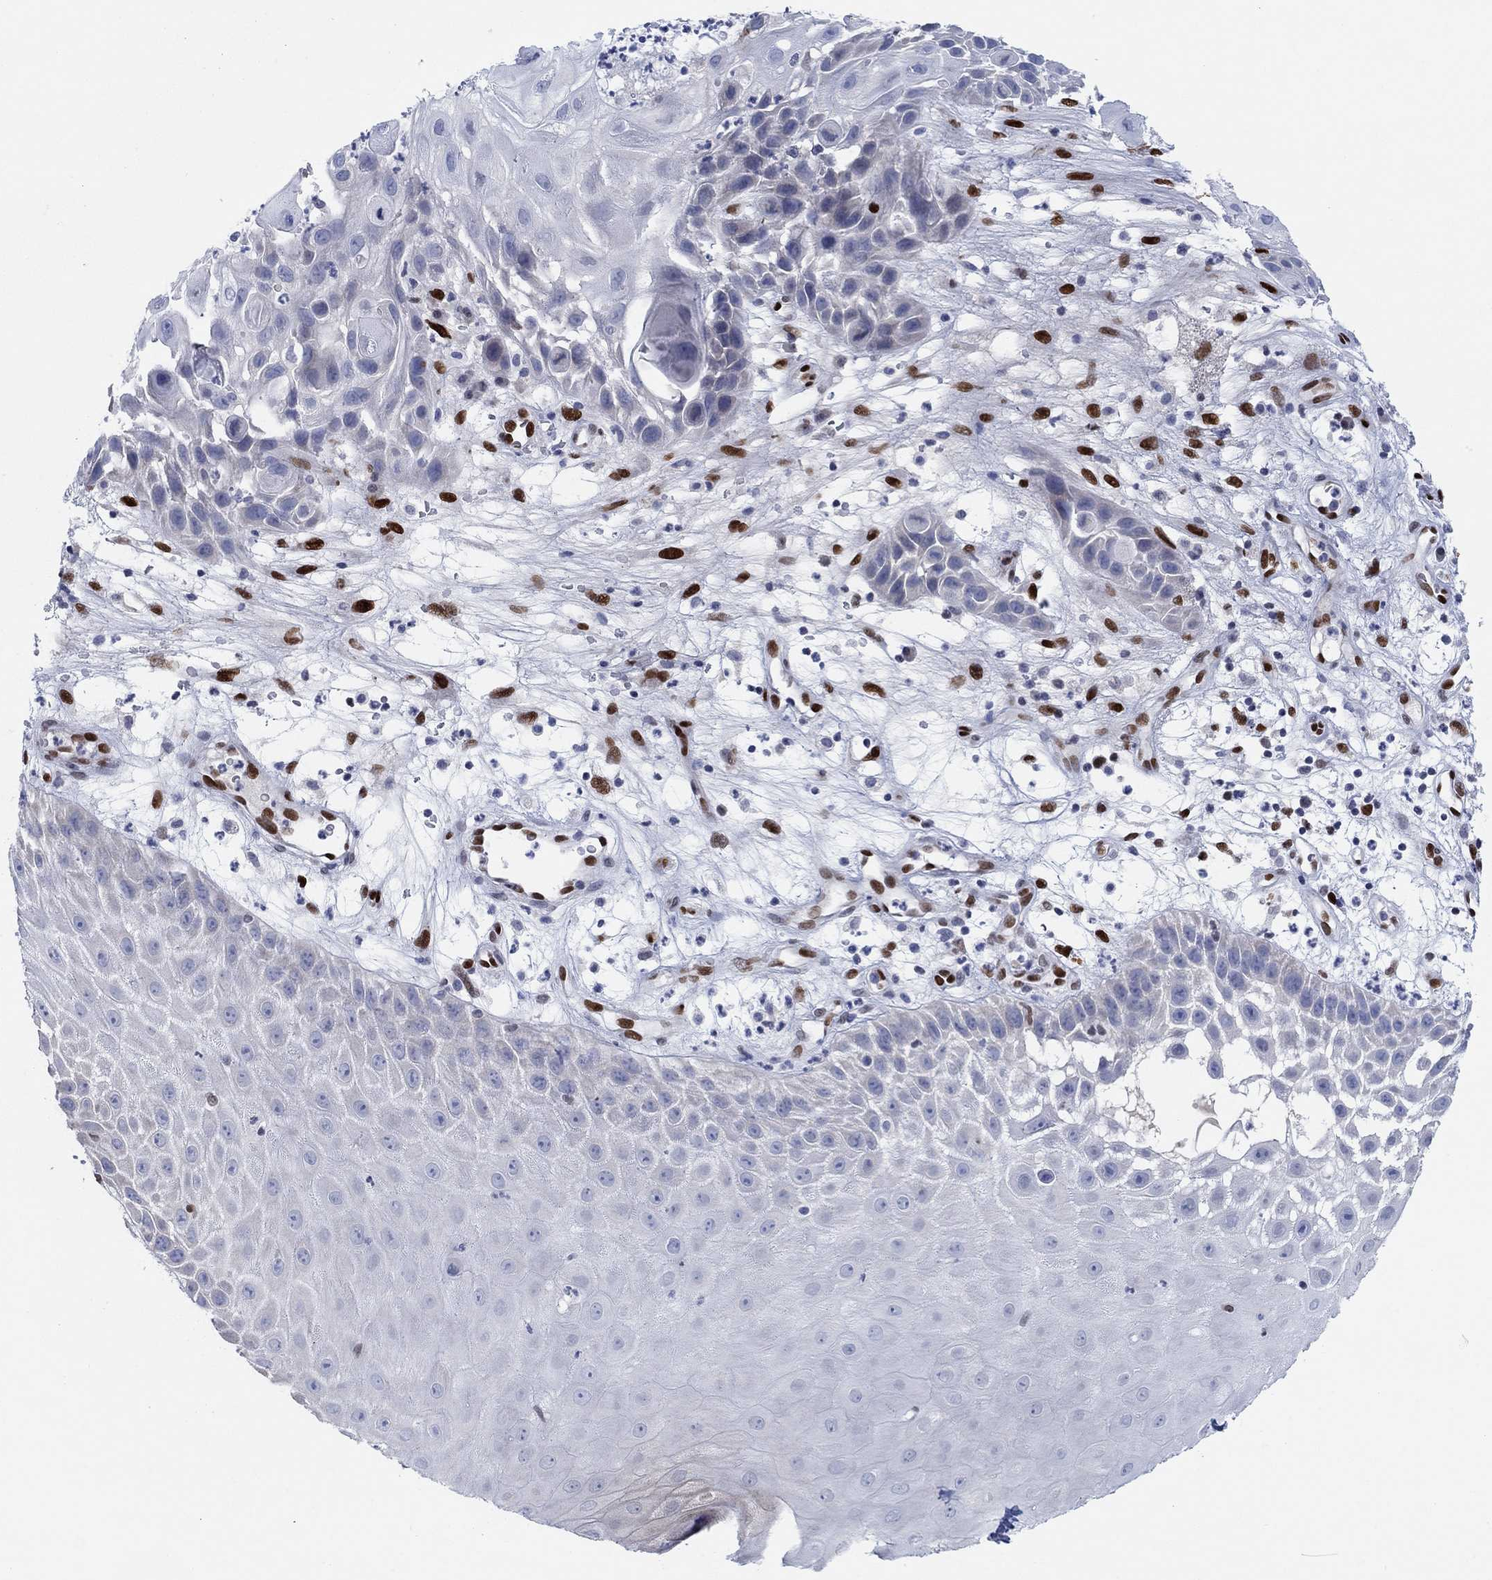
{"staining": {"intensity": "negative", "quantity": "none", "location": "none"}, "tissue": "skin cancer", "cell_type": "Tumor cells", "image_type": "cancer", "snomed": [{"axis": "morphology", "description": "Normal tissue, NOS"}, {"axis": "morphology", "description": "Squamous cell carcinoma, NOS"}, {"axis": "topography", "description": "Skin"}], "caption": "An immunohistochemistry photomicrograph of skin squamous cell carcinoma is shown. There is no staining in tumor cells of skin squamous cell carcinoma.", "gene": "ZEB1", "patient": {"sex": "male", "age": 79}}